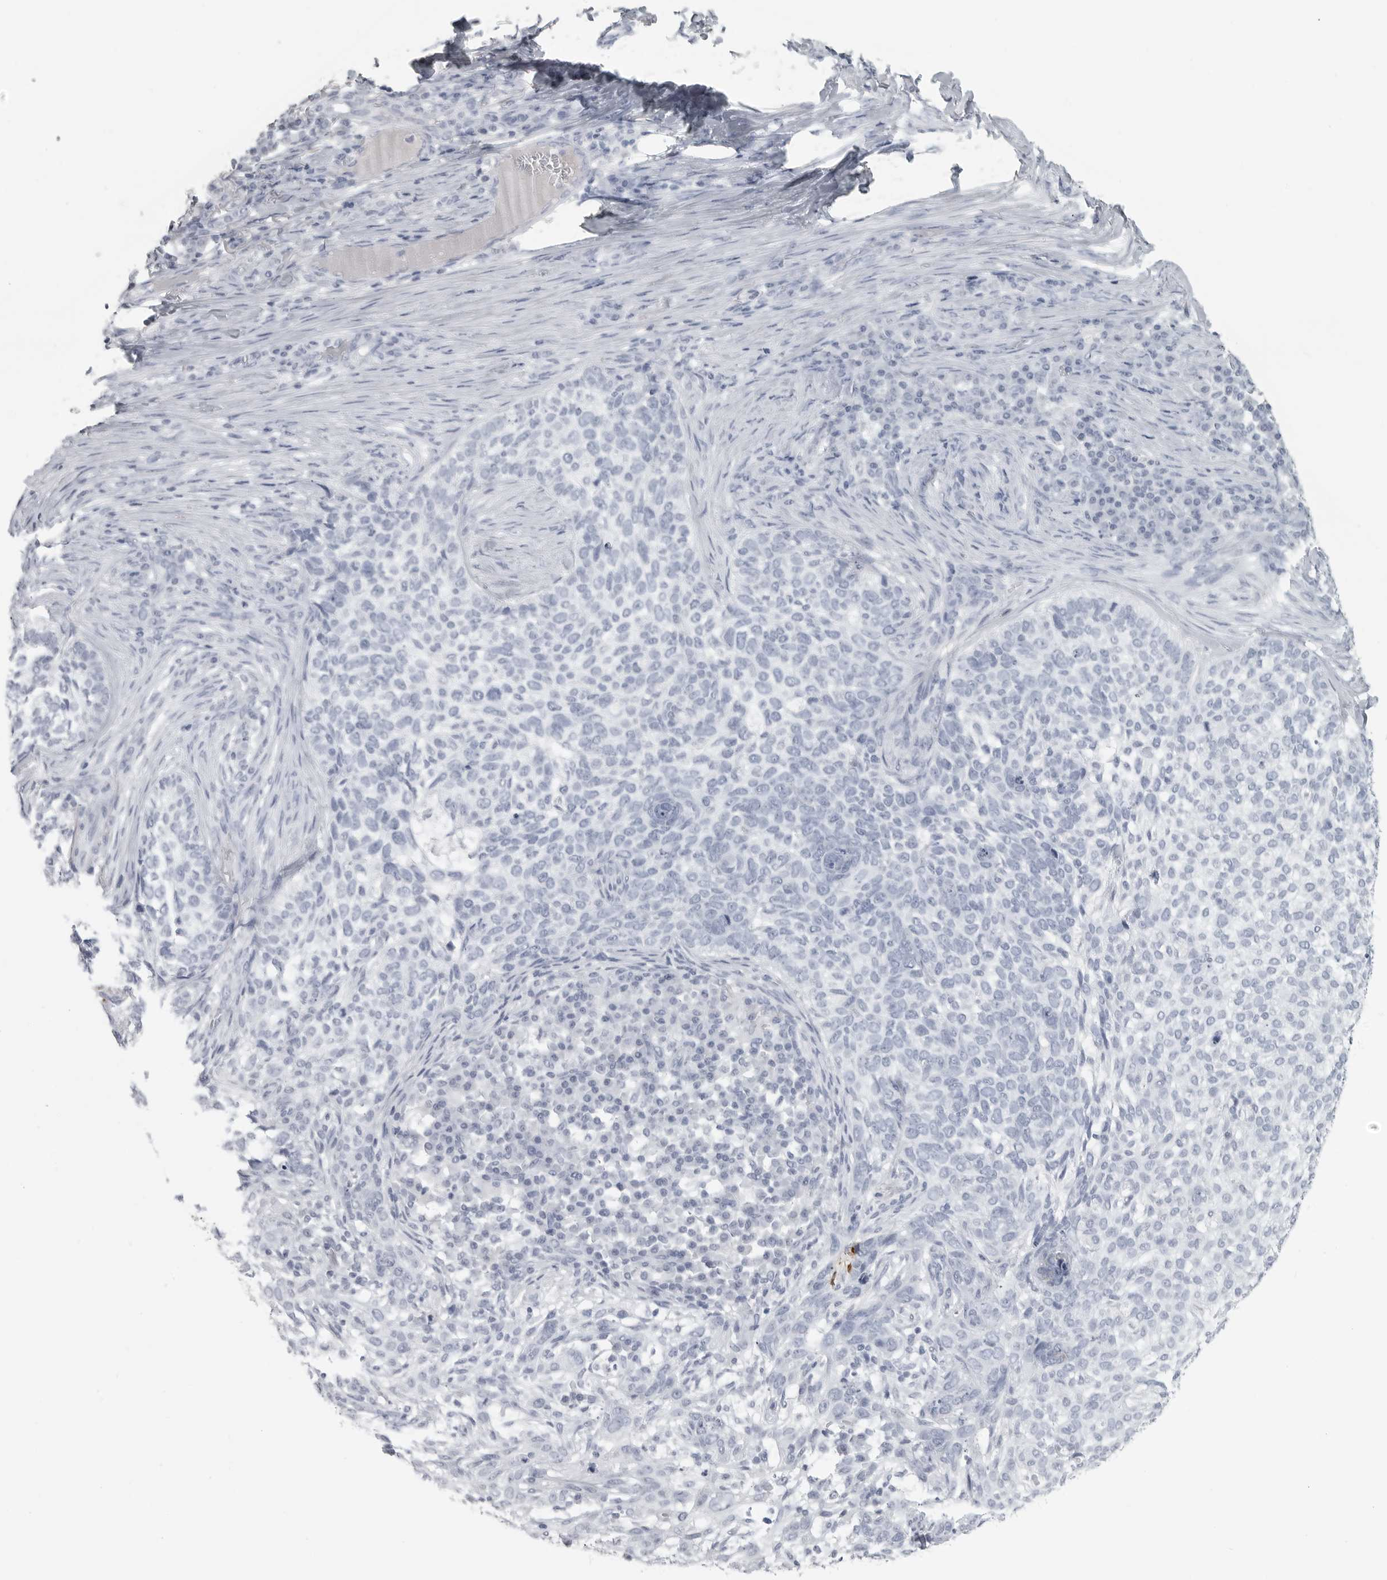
{"staining": {"intensity": "negative", "quantity": "none", "location": "none"}, "tissue": "skin cancer", "cell_type": "Tumor cells", "image_type": "cancer", "snomed": [{"axis": "morphology", "description": "Basal cell carcinoma"}, {"axis": "topography", "description": "Skin"}], "caption": "The micrograph shows no staining of tumor cells in basal cell carcinoma (skin).", "gene": "LY6D", "patient": {"sex": "female", "age": 64}}